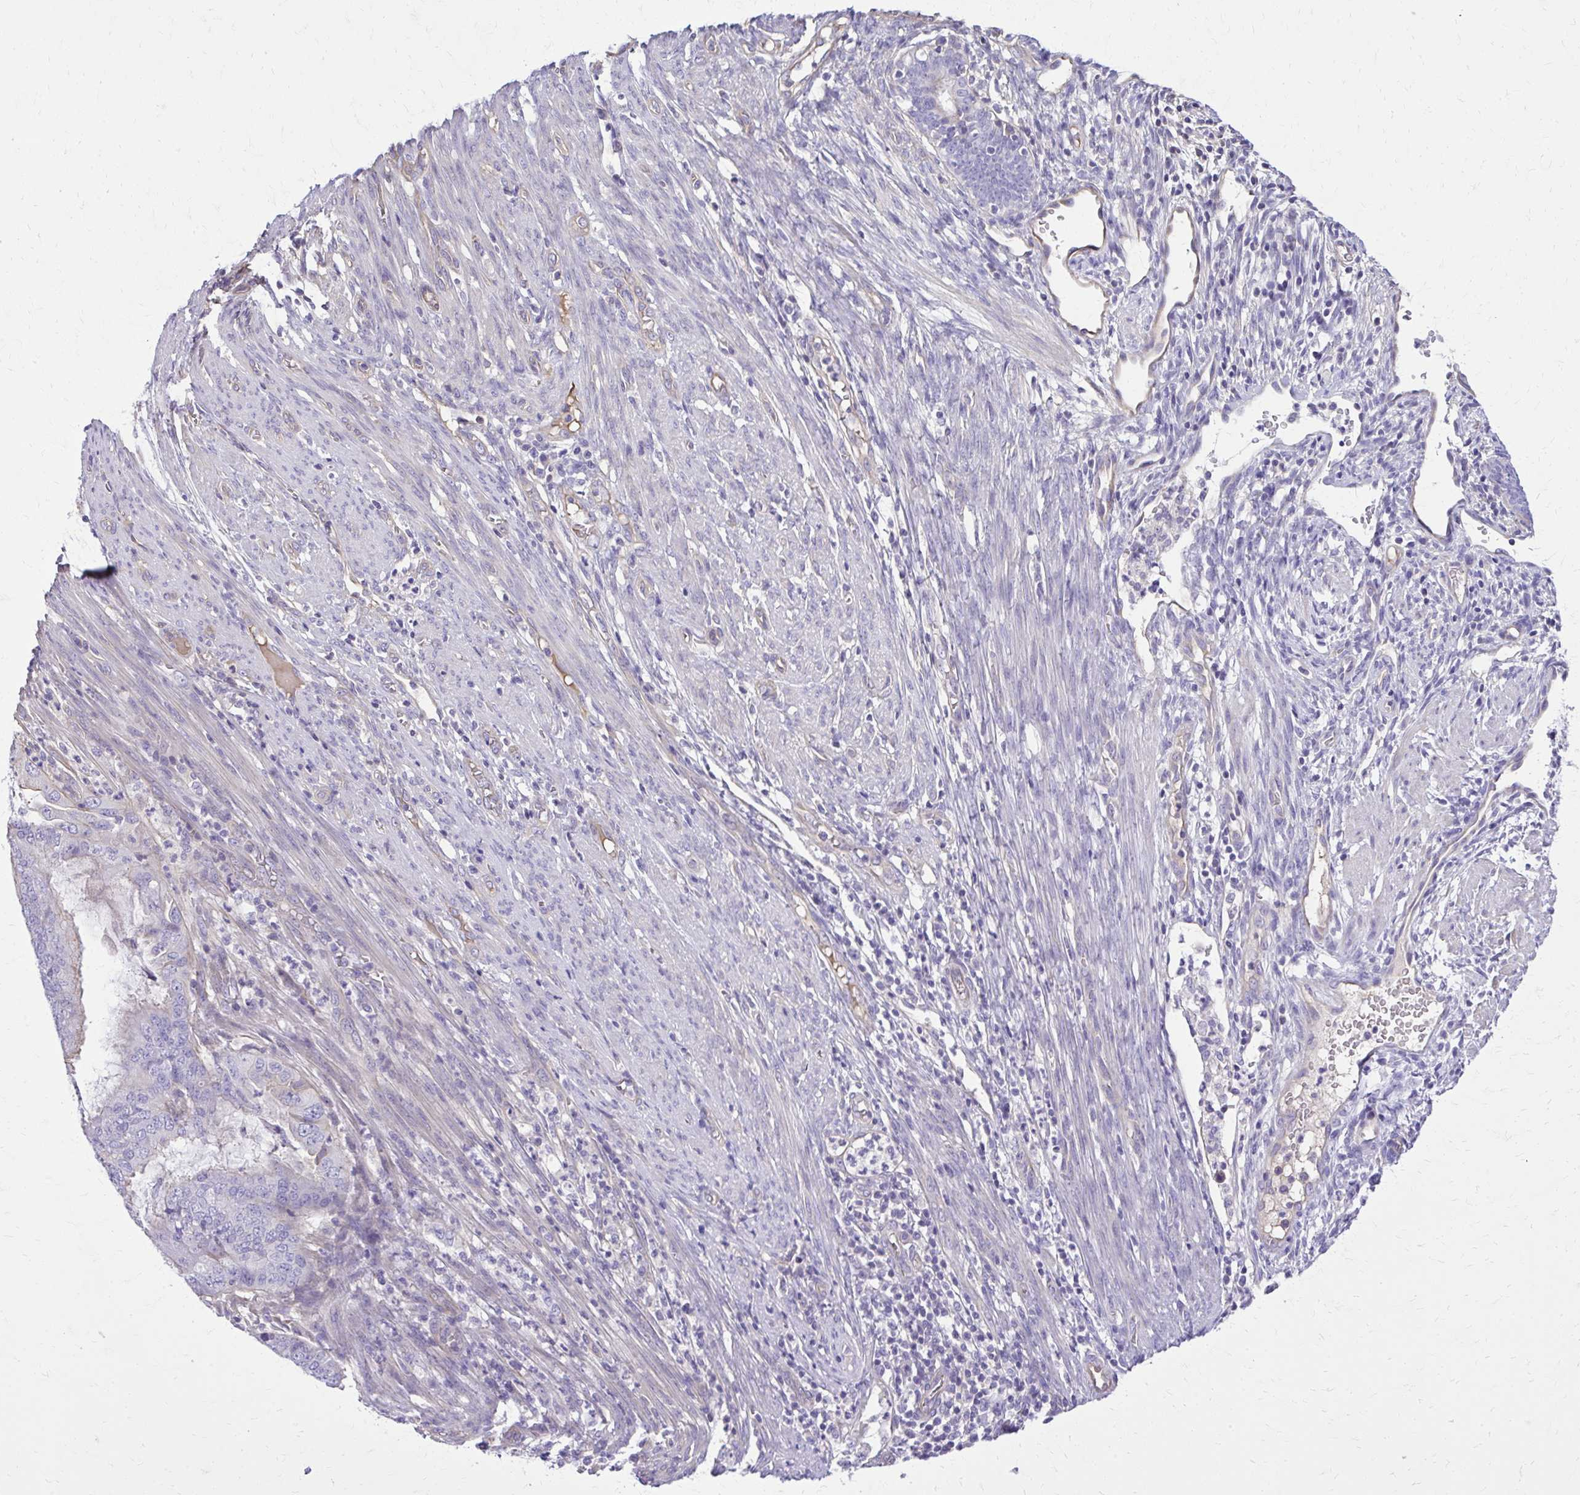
{"staining": {"intensity": "weak", "quantity": "<25%", "location": "cytoplasmic/membranous"}, "tissue": "endometrial cancer", "cell_type": "Tumor cells", "image_type": "cancer", "snomed": [{"axis": "morphology", "description": "Adenocarcinoma, NOS"}, {"axis": "topography", "description": "Endometrium"}], "caption": "Image shows no protein staining in tumor cells of adenocarcinoma (endometrial) tissue.", "gene": "RUNDC3B", "patient": {"sex": "female", "age": 51}}